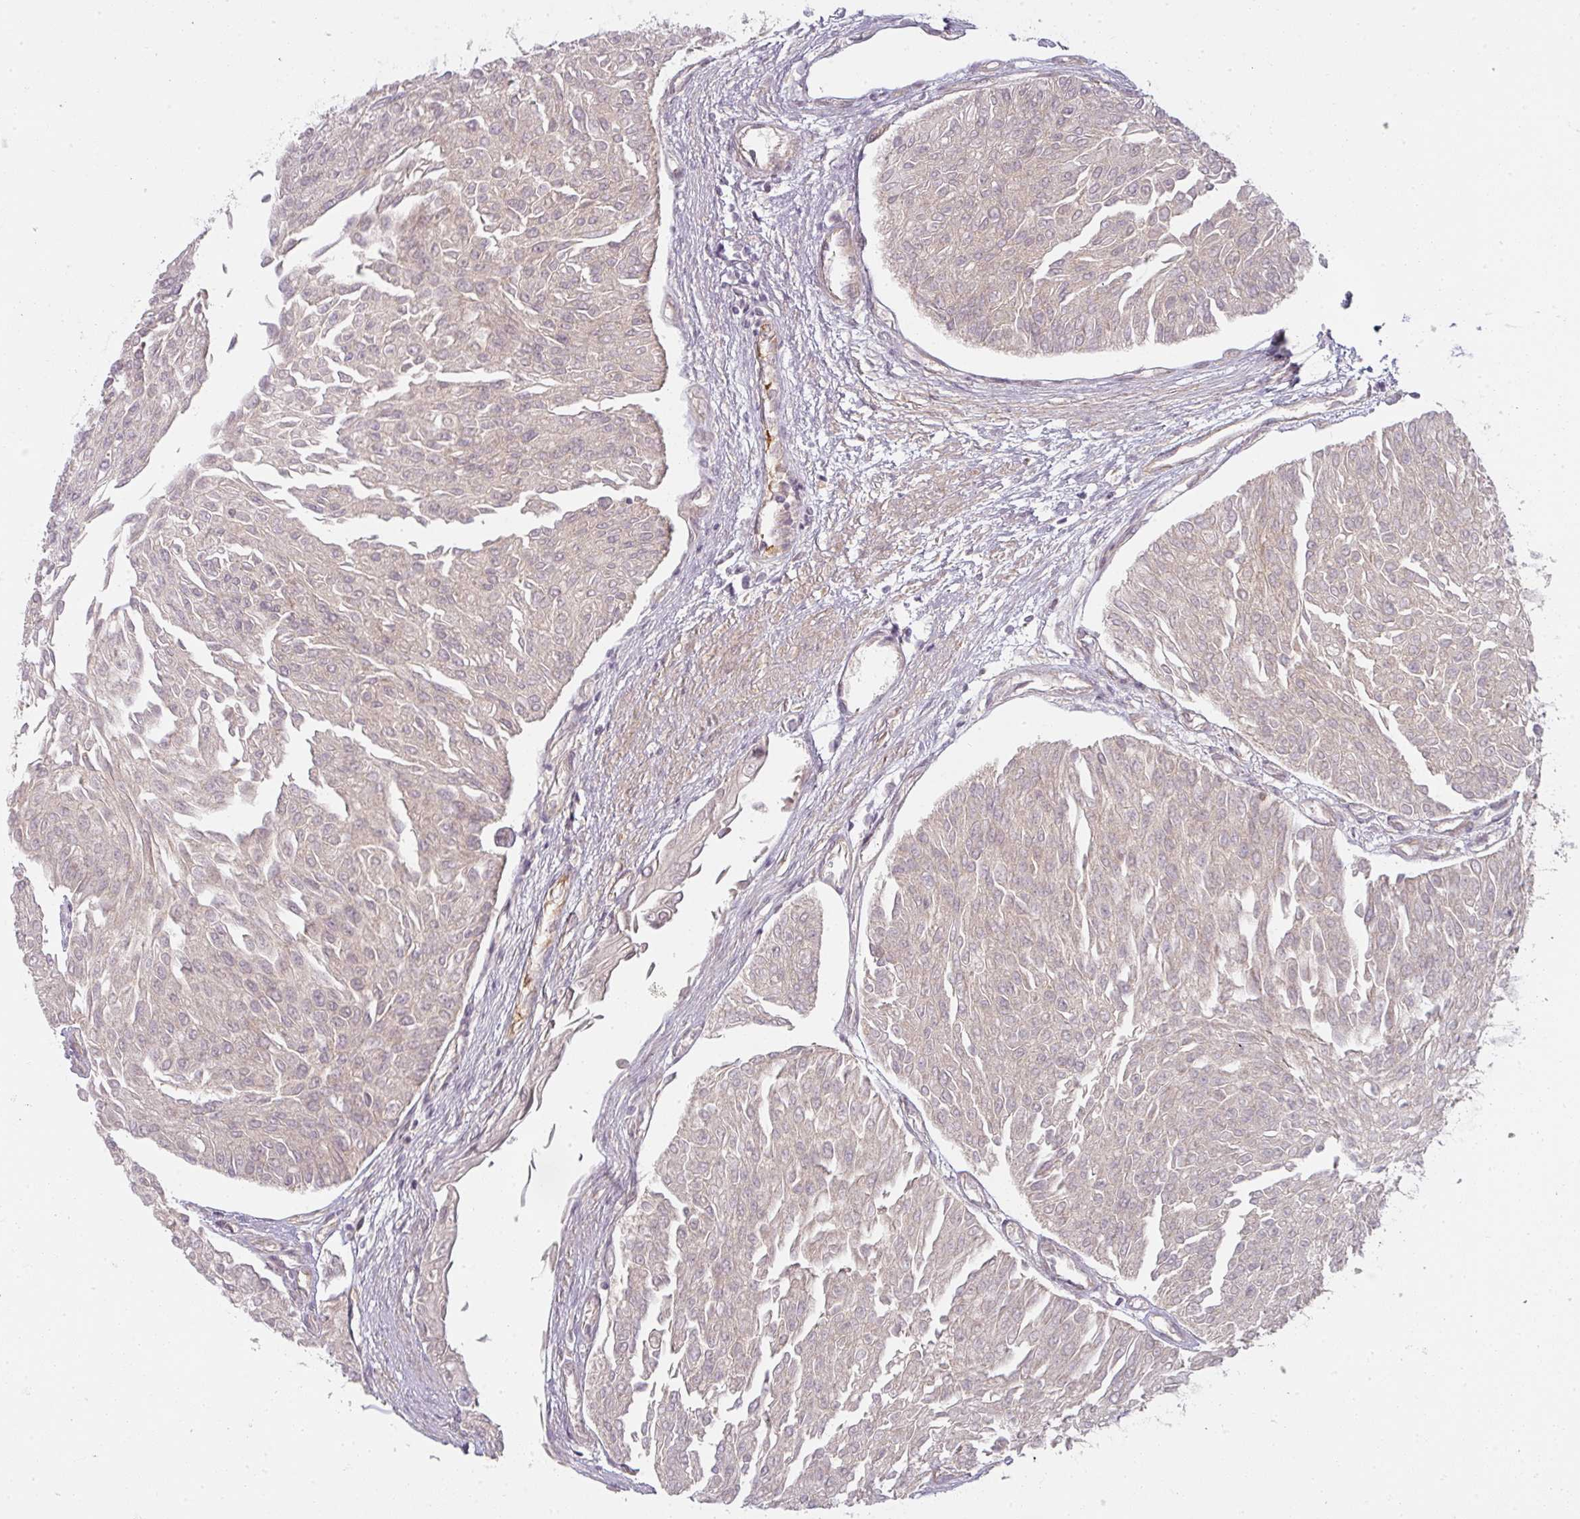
{"staining": {"intensity": "negative", "quantity": "none", "location": "none"}, "tissue": "urothelial cancer", "cell_type": "Tumor cells", "image_type": "cancer", "snomed": [{"axis": "morphology", "description": "Urothelial carcinoma, Low grade"}, {"axis": "topography", "description": "Urinary bladder"}], "caption": "This is an immunohistochemistry photomicrograph of urothelial cancer. There is no expression in tumor cells.", "gene": "CNOT1", "patient": {"sex": "male", "age": 67}}